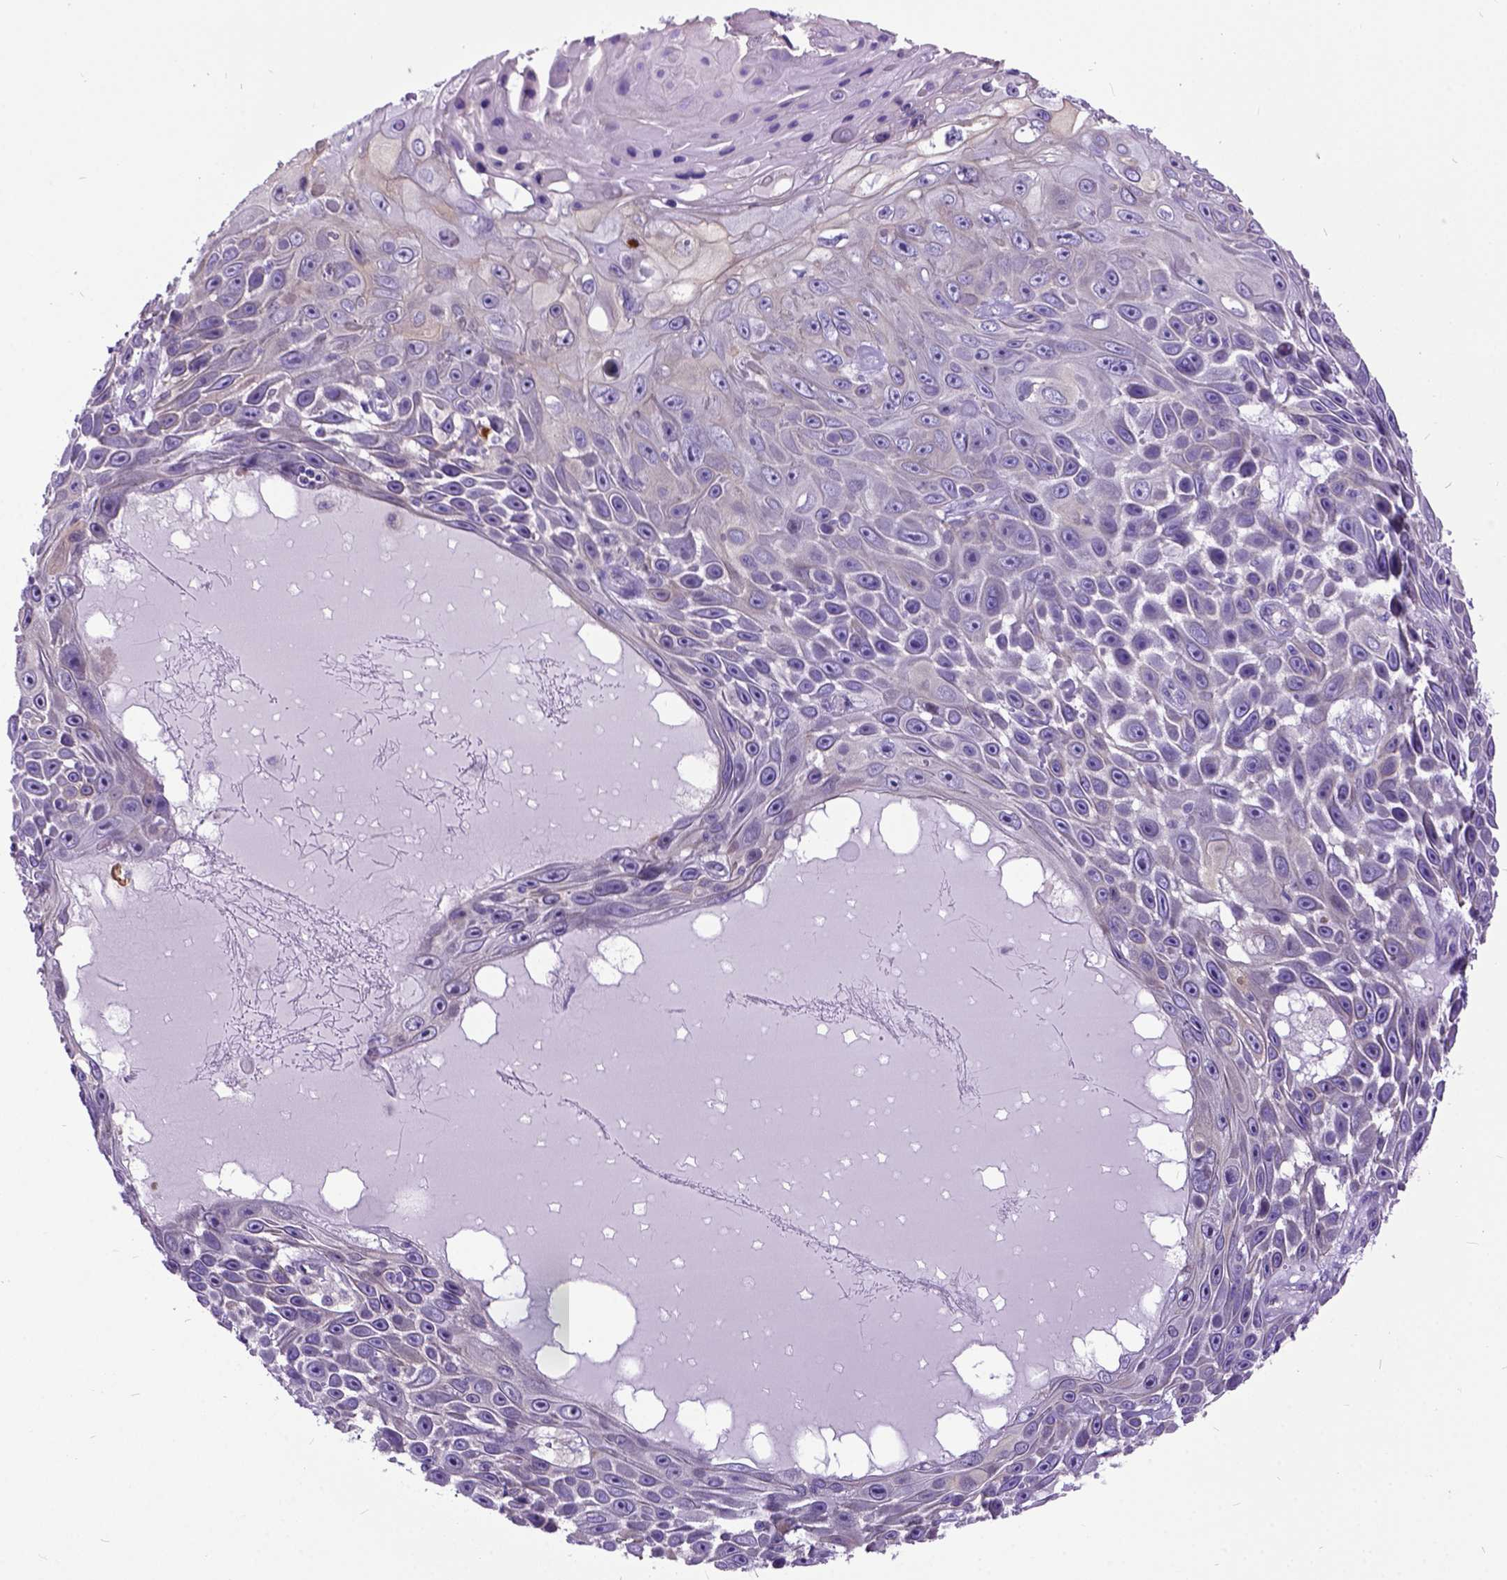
{"staining": {"intensity": "weak", "quantity": "25%-75%", "location": "cytoplasmic/membranous"}, "tissue": "skin cancer", "cell_type": "Tumor cells", "image_type": "cancer", "snomed": [{"axis": "morphology", "description": "Squamous cell carcinoma, NOS"}, {"axis": "topography", "description": "Skin"}], "caption": "Skin cancer (squamous cell carcinoma) stained with DAB (3,3'-diaminobenzidine) immunohistochemistry shows low levels of weak cytoplasmic/membranous staining in approximately 25%-75% of tumor cells. Nuclei are stained in blue.", "gene": "NEK5", "patient": {"sex": "male", "age": 82}}